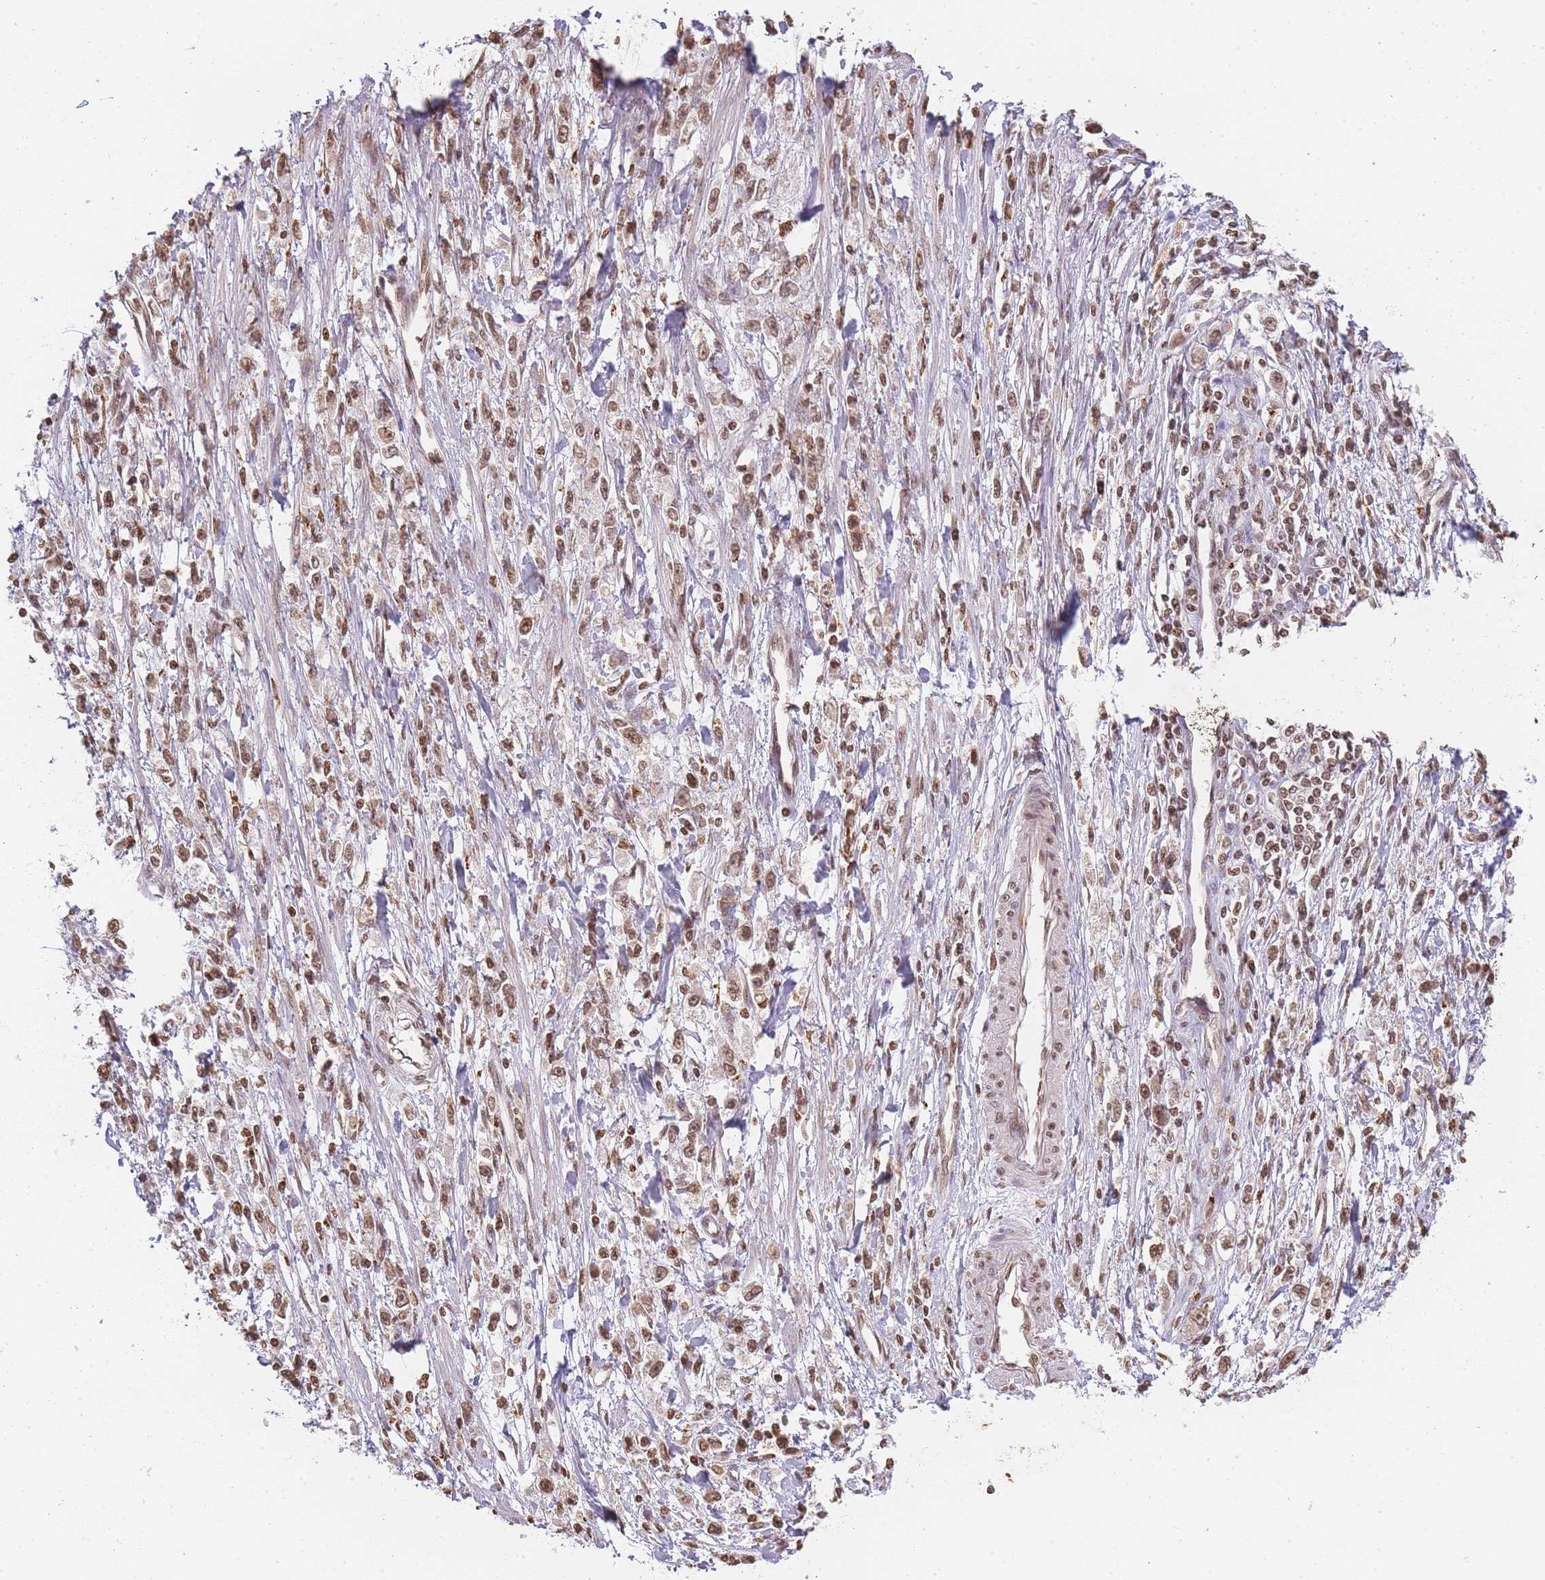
{"staining": {"intensity": "moderate", "quantity": ">75%", "location": "nuclear"}, "tissue": "stomach cancer", "cell_type": "Tumor cells", "image_type": "cancer", "snomed": [{"axis": "morphology", "description": "Adenocarcinoma, NOS"}, {"axis": "topography", "description": "Stomach"}], "caption": "This is an image of IHC staining of stomach cancer (adenocarcinoma), which shows moderate expression in the nuclear of tumor cells.", "gene": "WWTR1", "patient": {"sex": "female", "age": 59}}